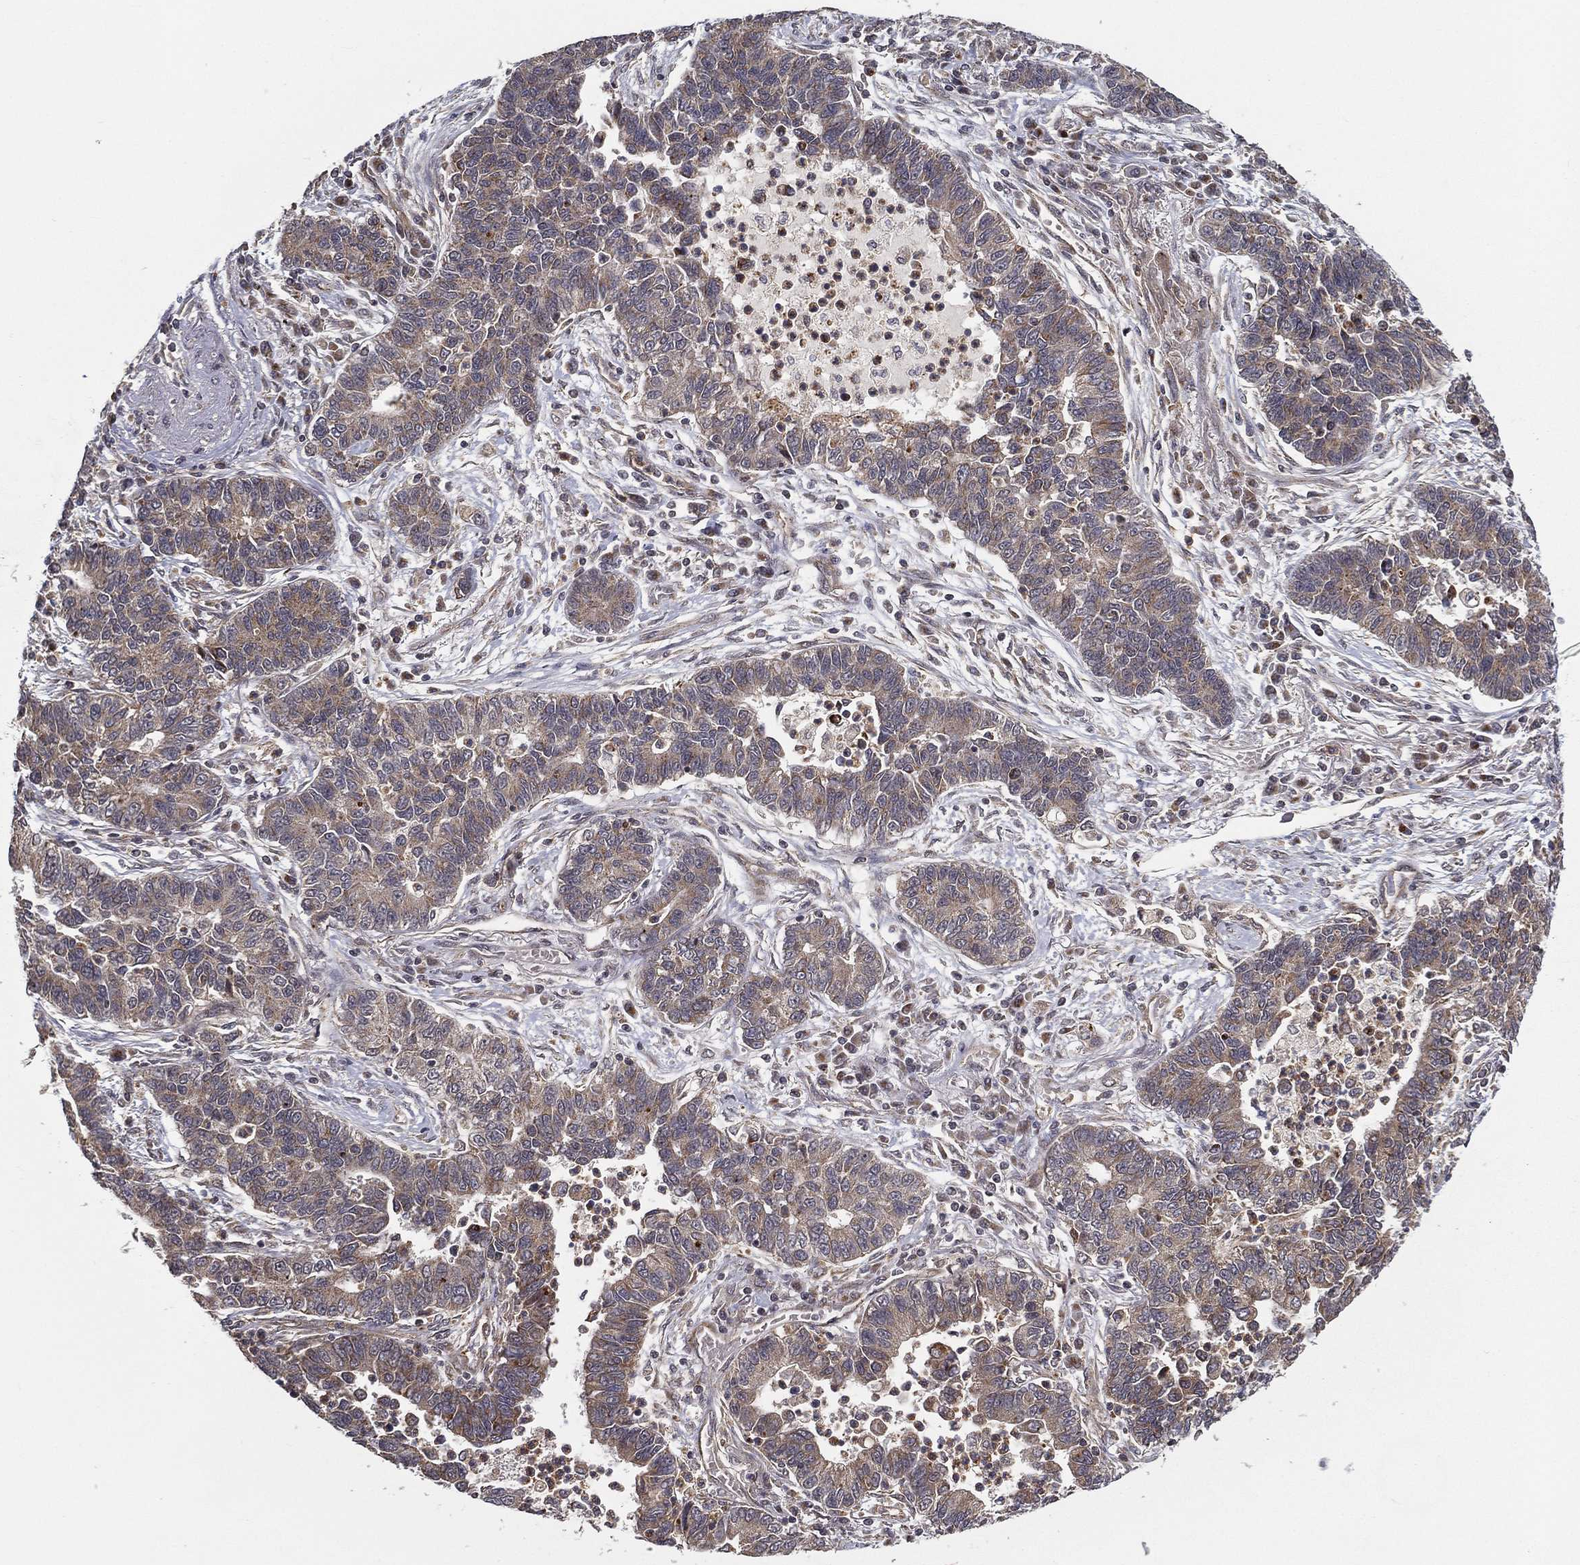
{"staining": {"intensity": "weak", "quantity": "<25%", "location": "cytoplasmic/membranous"}, "tissue": "lung cancer", "cell_type": "Tumor cells", "image_type": "cancer", "snomed": [{"axis": "morphology", "description": "Adenocarcinoma, NOS"}, {"axis": "topography", "description": "Lung"}], "caption": "Immunohistochemistry of lung cancer reveals no staining in tumor cells. The staining is performed using DAB (3,3'-diaminobenzidine) brown chromogen with nuclei counter-stained in using hematoxylin.", "gene": "UACA", "patient": {"sex": "female", "age": 57}}